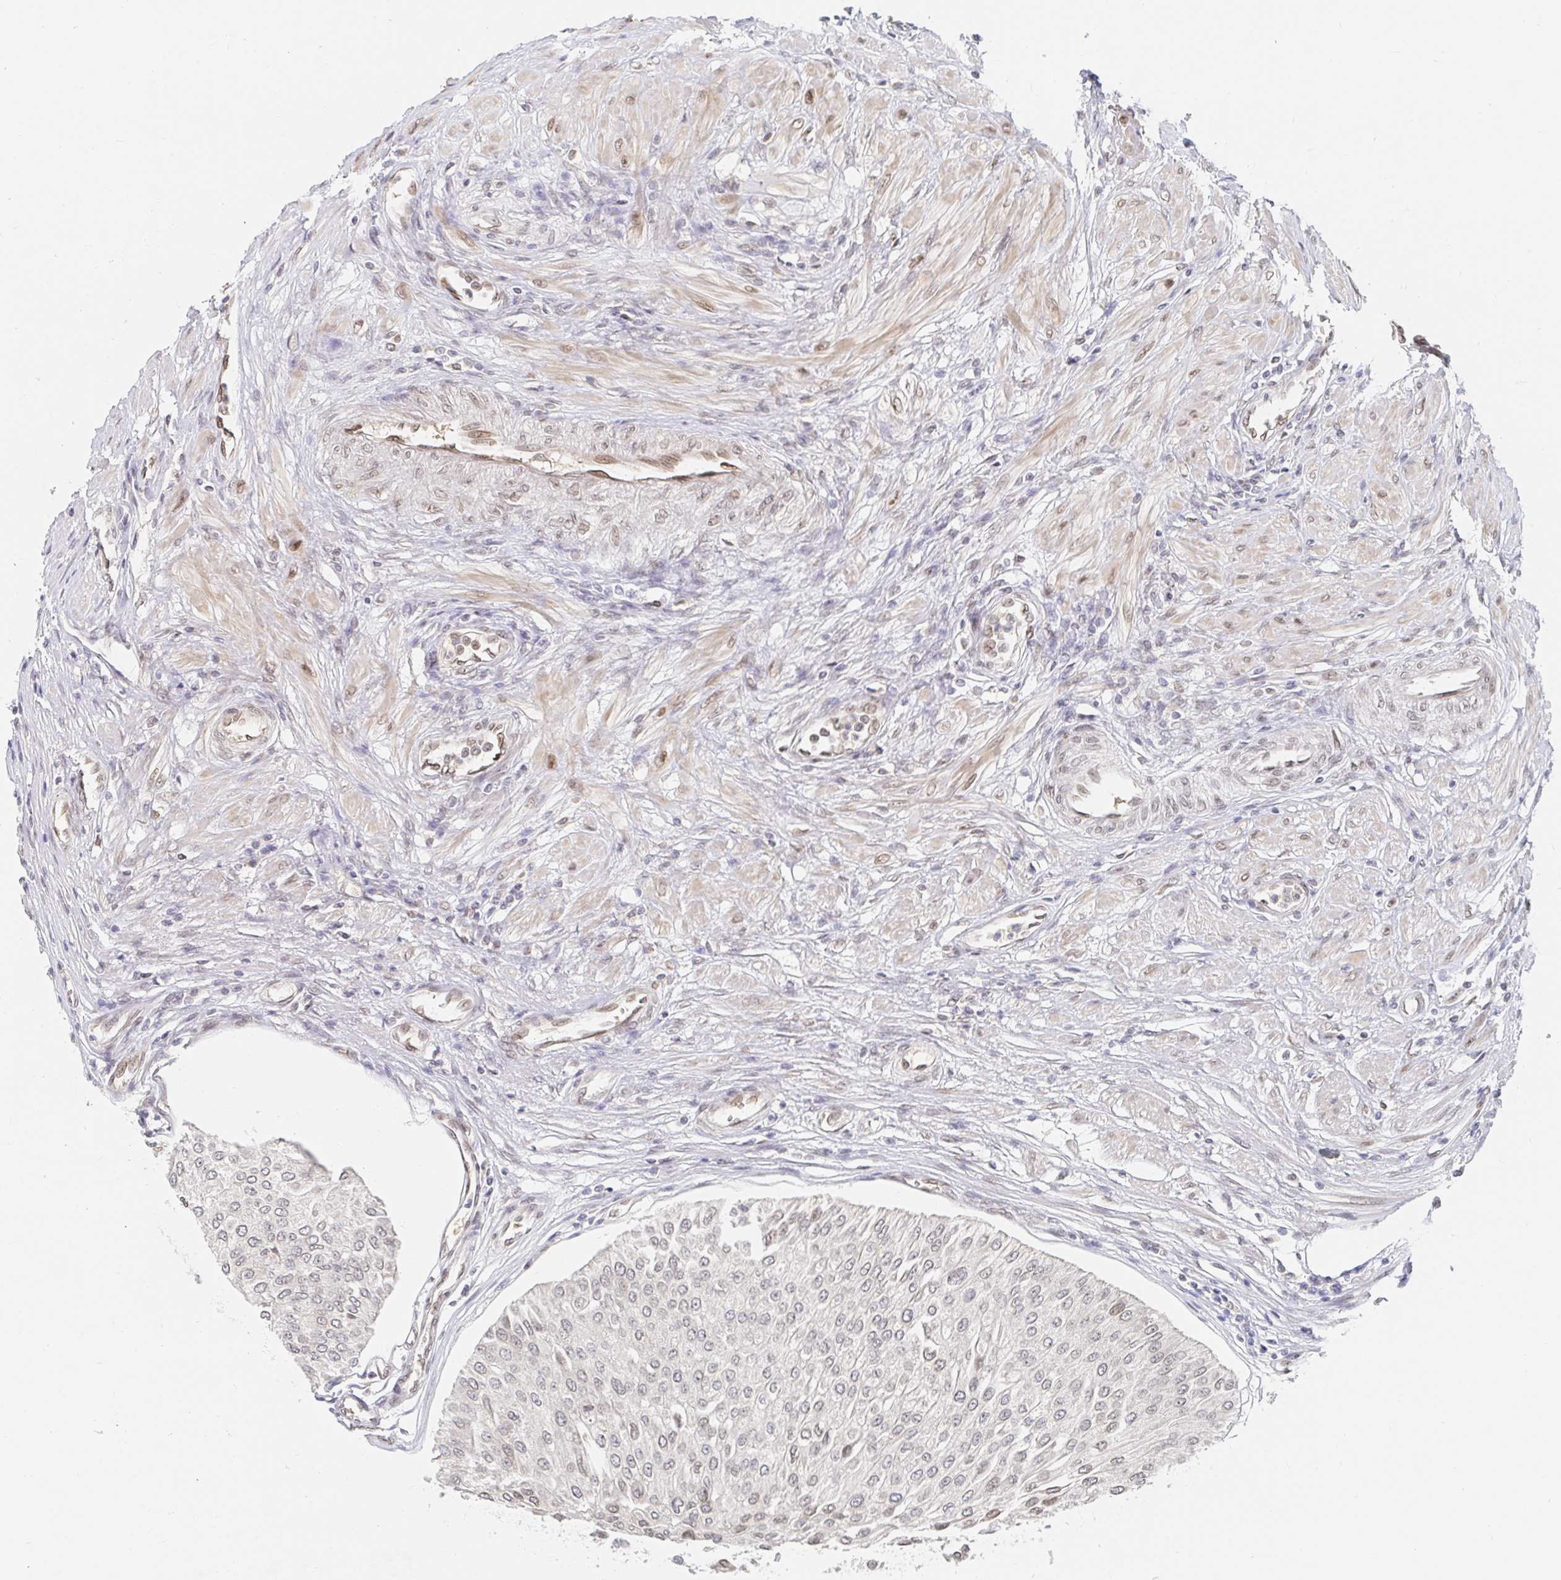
{"staining": {"intensity": "weak", "quantity": "25%-75%", "location": "nuclear"}, "tissue": "urothelial cancer", "cell_type": "Tumor cells", "image_type": "cancer", "snomed": [{"axis": "morphology", "description": "Urothelial carcinoma, NOS"}, {"axis": "topography", "description": "Urinary bladder"}], "caption": "DAB immunohistochemical staining of transitional cell carcinoma reveals weak nuclear protein staining in approximately 25%-75% of tumor cells.", "gene": "CHD2", "patient": {"sex": "male", "age": 67}}